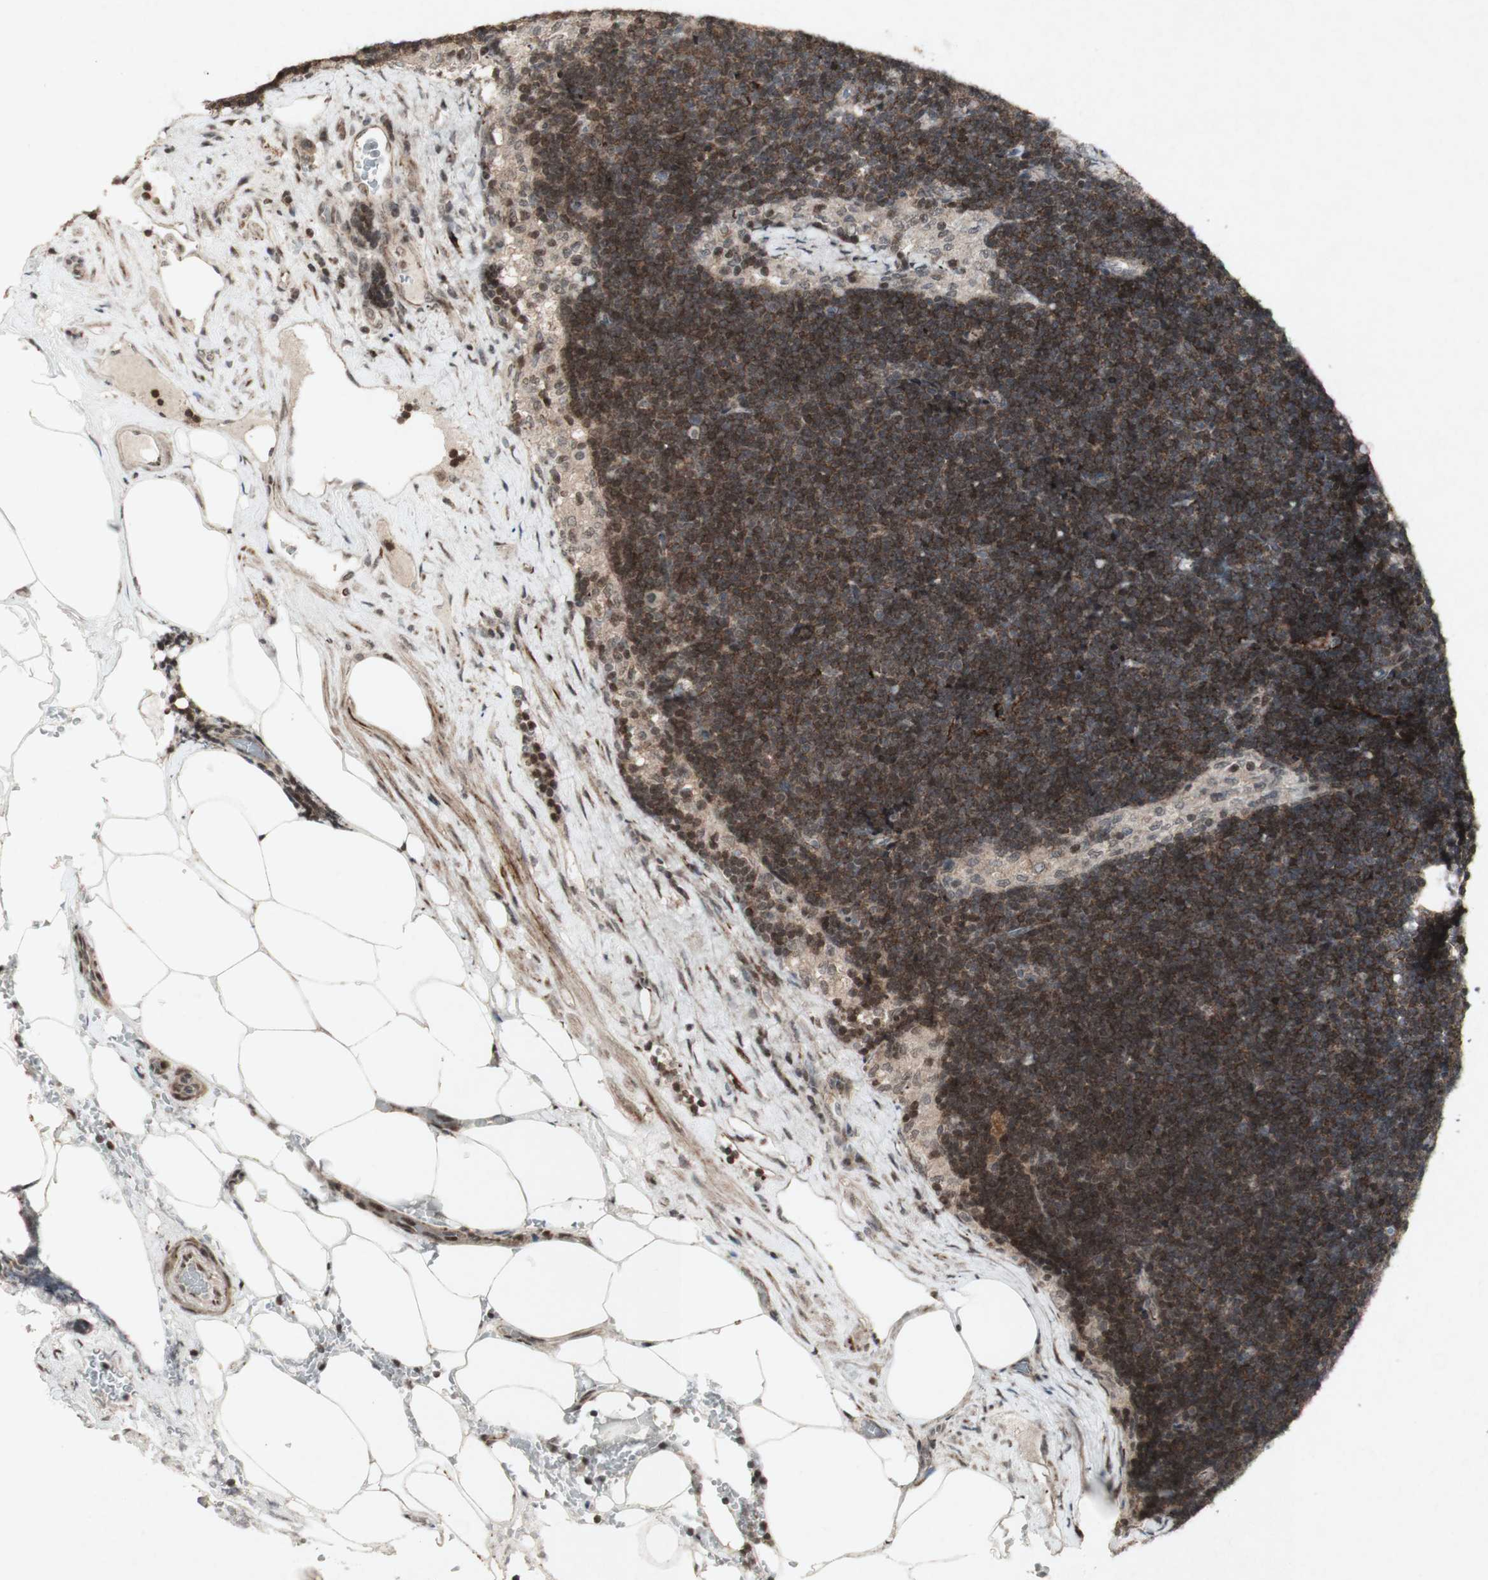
{"staining": {"intensity": "strong", "quantity": ">75%", "location": "cytoplasmic/membranous"}, "tissue": "lymph node", "cell_type": "Germinal center cells", "image_type": "normal", "snomed": [{"axis": "morphology", "description": "Normal tissue, NOS"}, {"axis": "topography", "description": "Lymph node"}], "caption": "Immunohistochemistry (IHC) of unremarkable human lymph node demonstrates high levels of strong cytoplasmic/membranous staining in about >75% of germinal center cells. Nuclei are stained in blue.", "gene": "PLXNA1", "patient": {"sex": "male", "age": 63}}